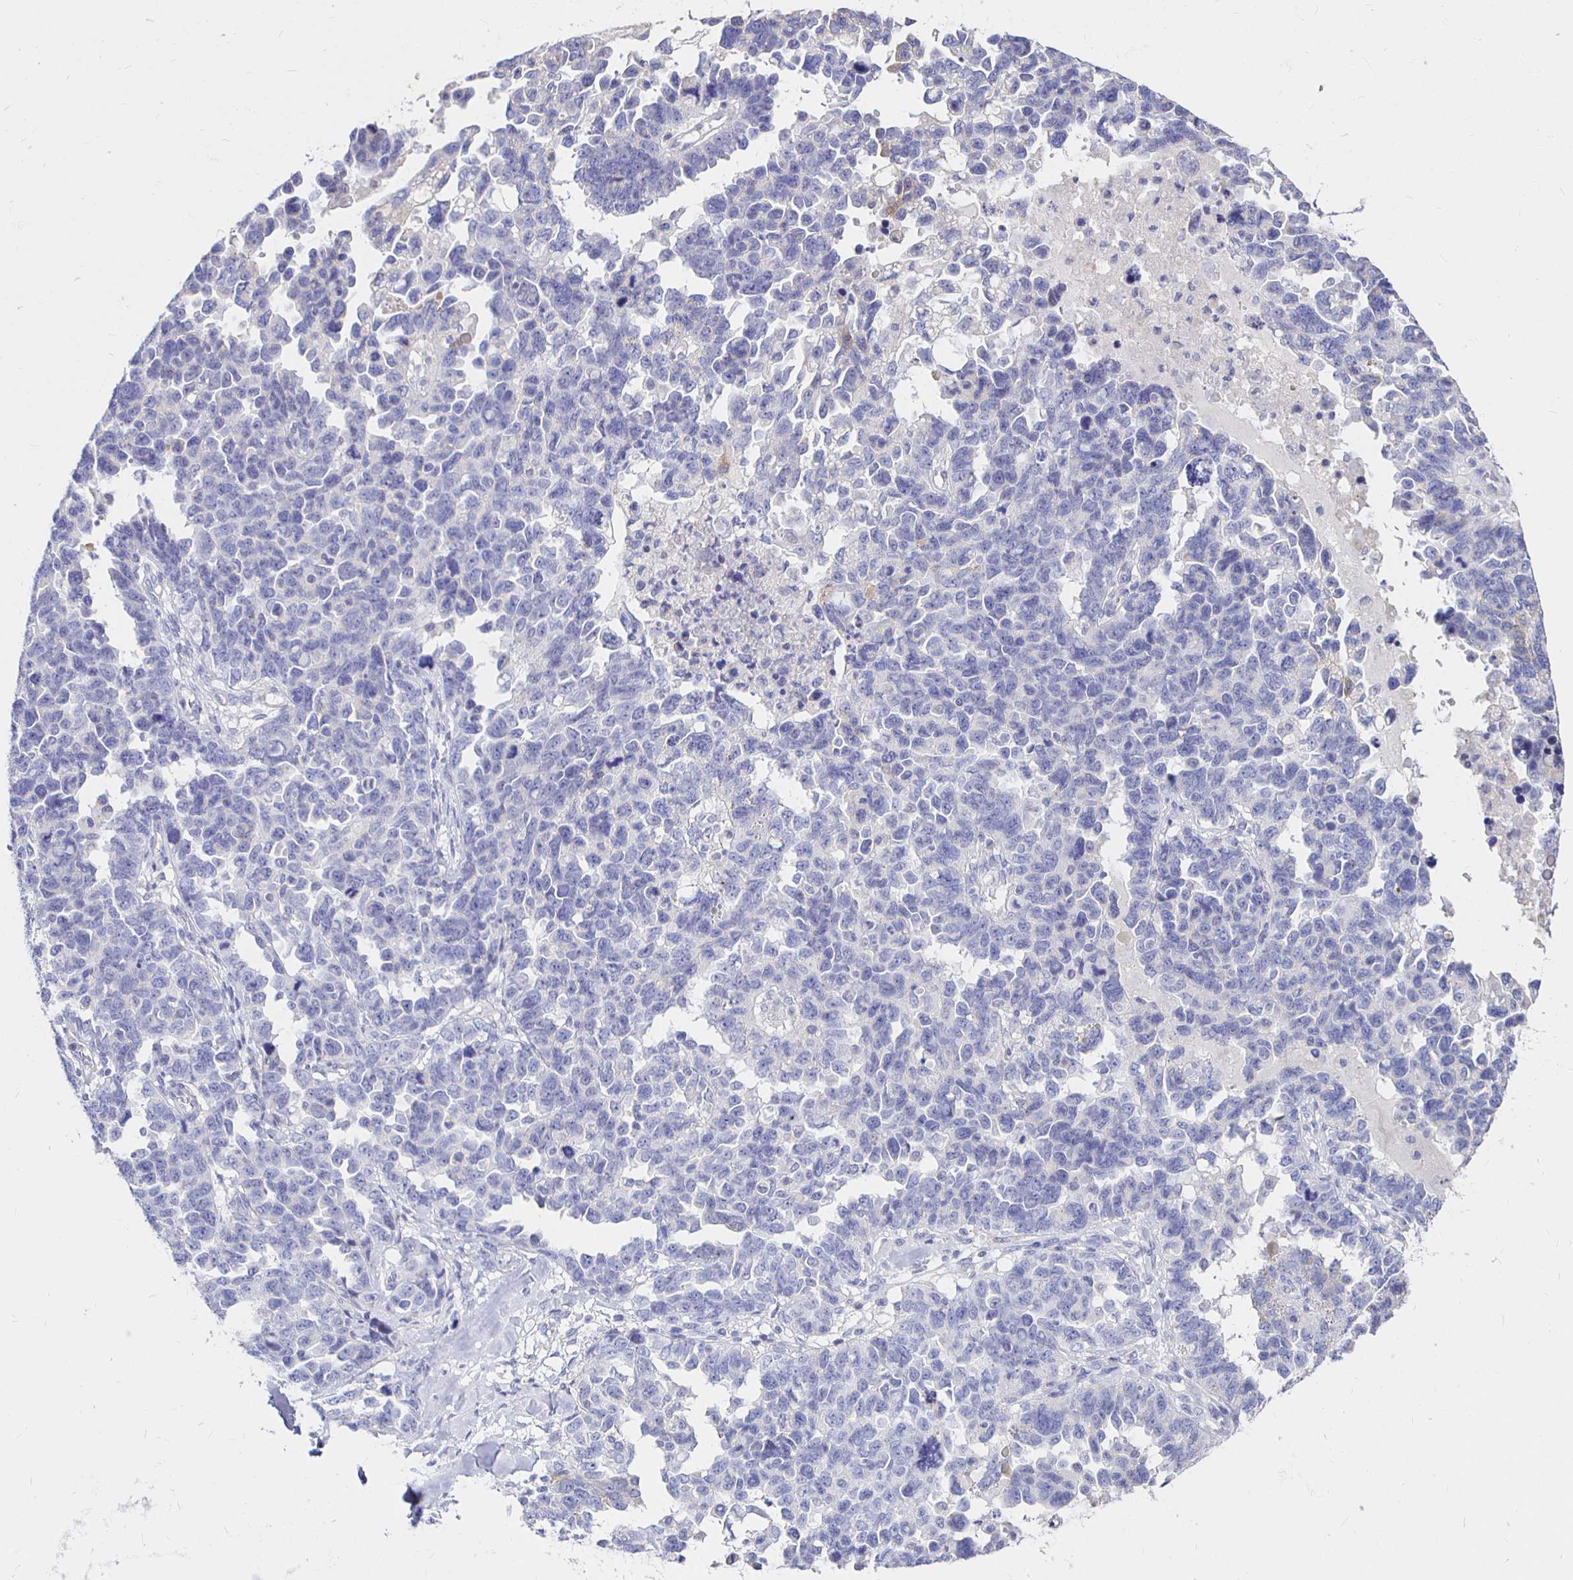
{"staining": {"intensity": "negative", "quantity": "none", "location": "none"}, "tissue": "ovarian cancer", "cell_type": "Tumor cells", "image_type": "cancer", "snomed": [{"axis": "morphology", "description": "Cystadenocarcinoma, serous, NOS"}, {"axis": "topography", "description": "Ovary"}], "caption": "Ovarian serous cystadenocarcinoma was stained to show a protein in brown. There is no significant expression in tumor cells. Brightfield microscopy of immunohistochemistry stained with DAB (brown) and hematoxylin (blue), captured at high magnification.", "gene": "NECAB1", "patient": {"sex": "female", "age": 69}}